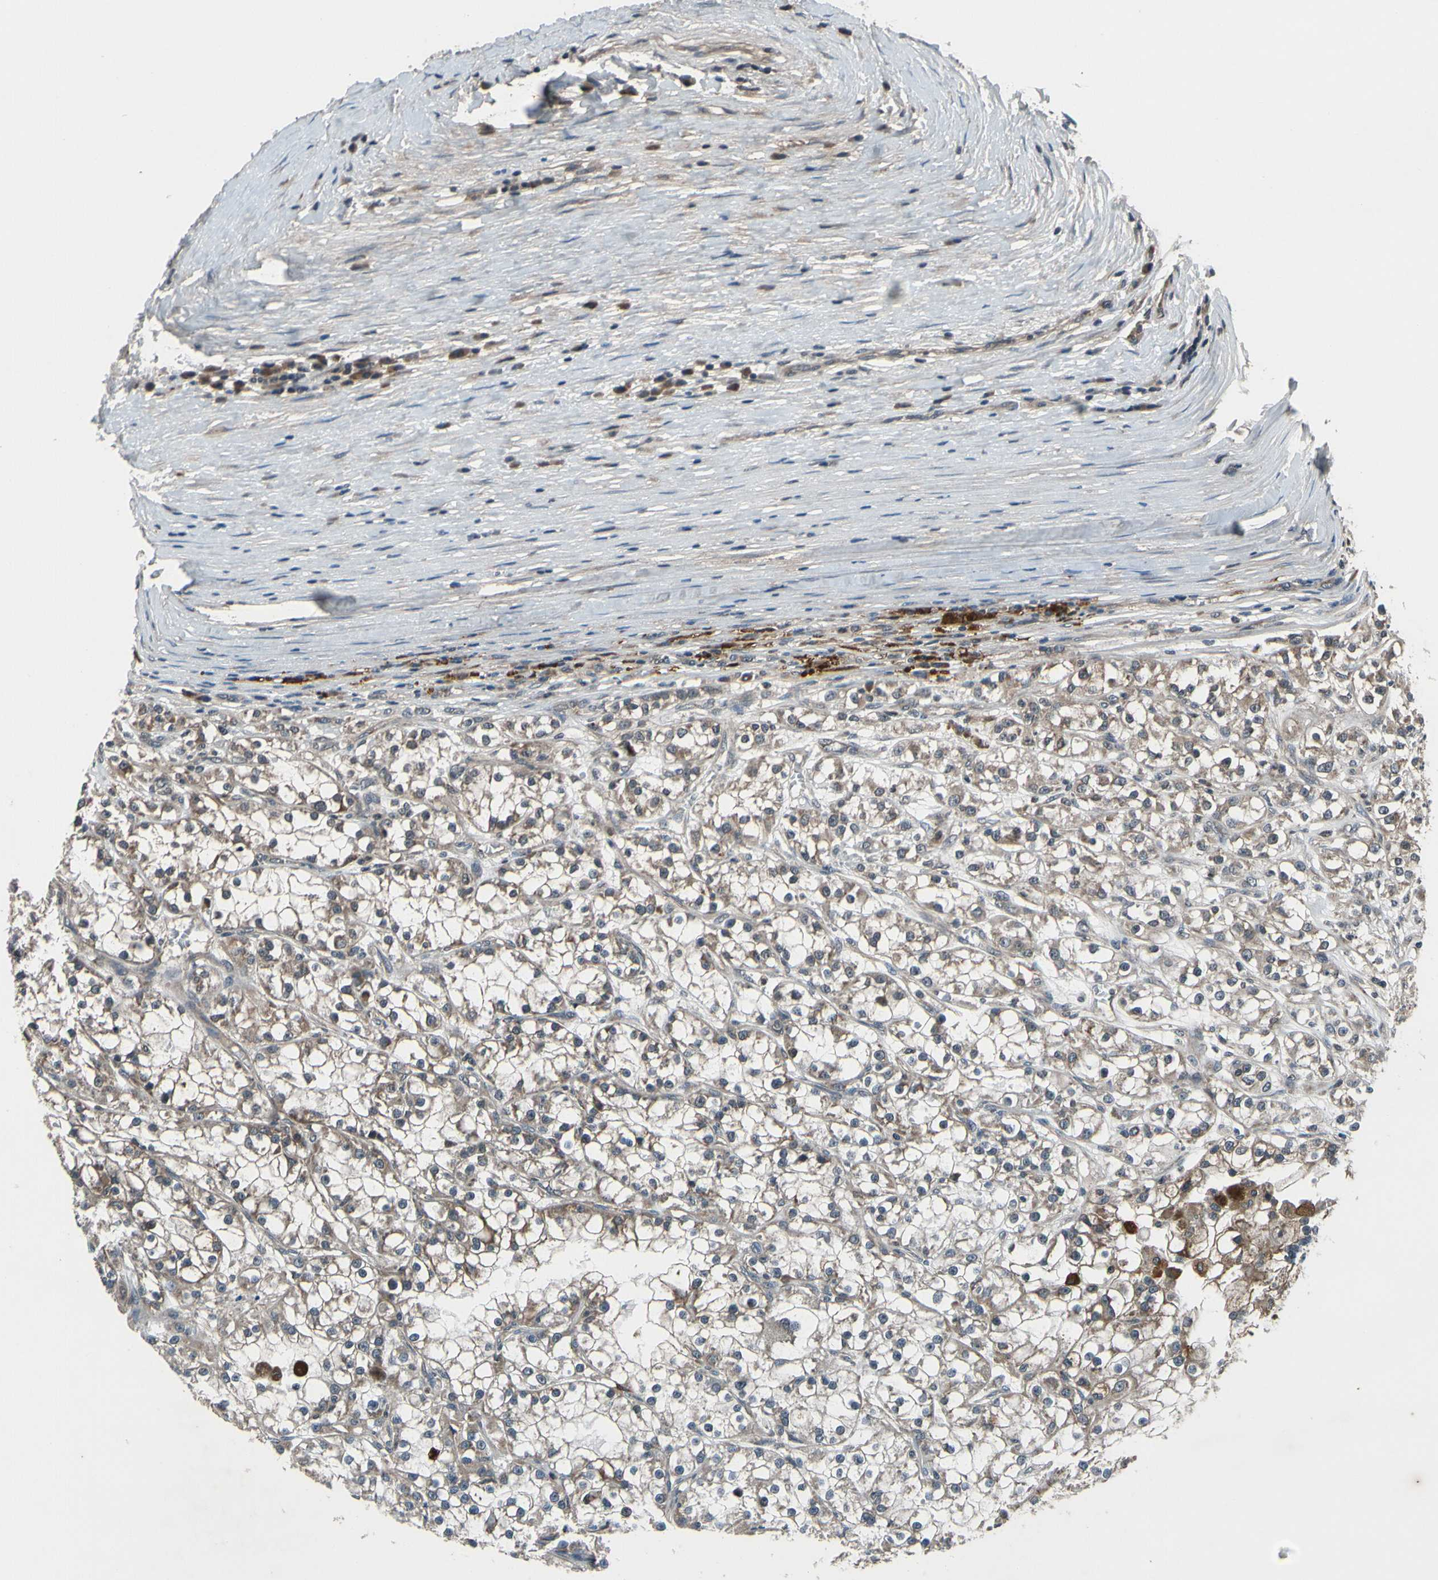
{"staining": {"intensity": "weak", "quantity": ">75%", "location": "cytoplasmic/membranous"}, "tissue": "renal cancer", "cell_type": "Tumor cells", "image_type": "cancer", "snomed": [{"axis": "morphology", "description": "Adenocarcinoma, NOS"}, {"axis": "topography", "description": "Kidney"}], "caption": "Adenocarcinoma (renal) stained for a protein reveals weak cytoplasmic/membranous positivity in tumor cells.", "gene": "MBTPS2", "patient": {"sex": "female", "age": 52}}